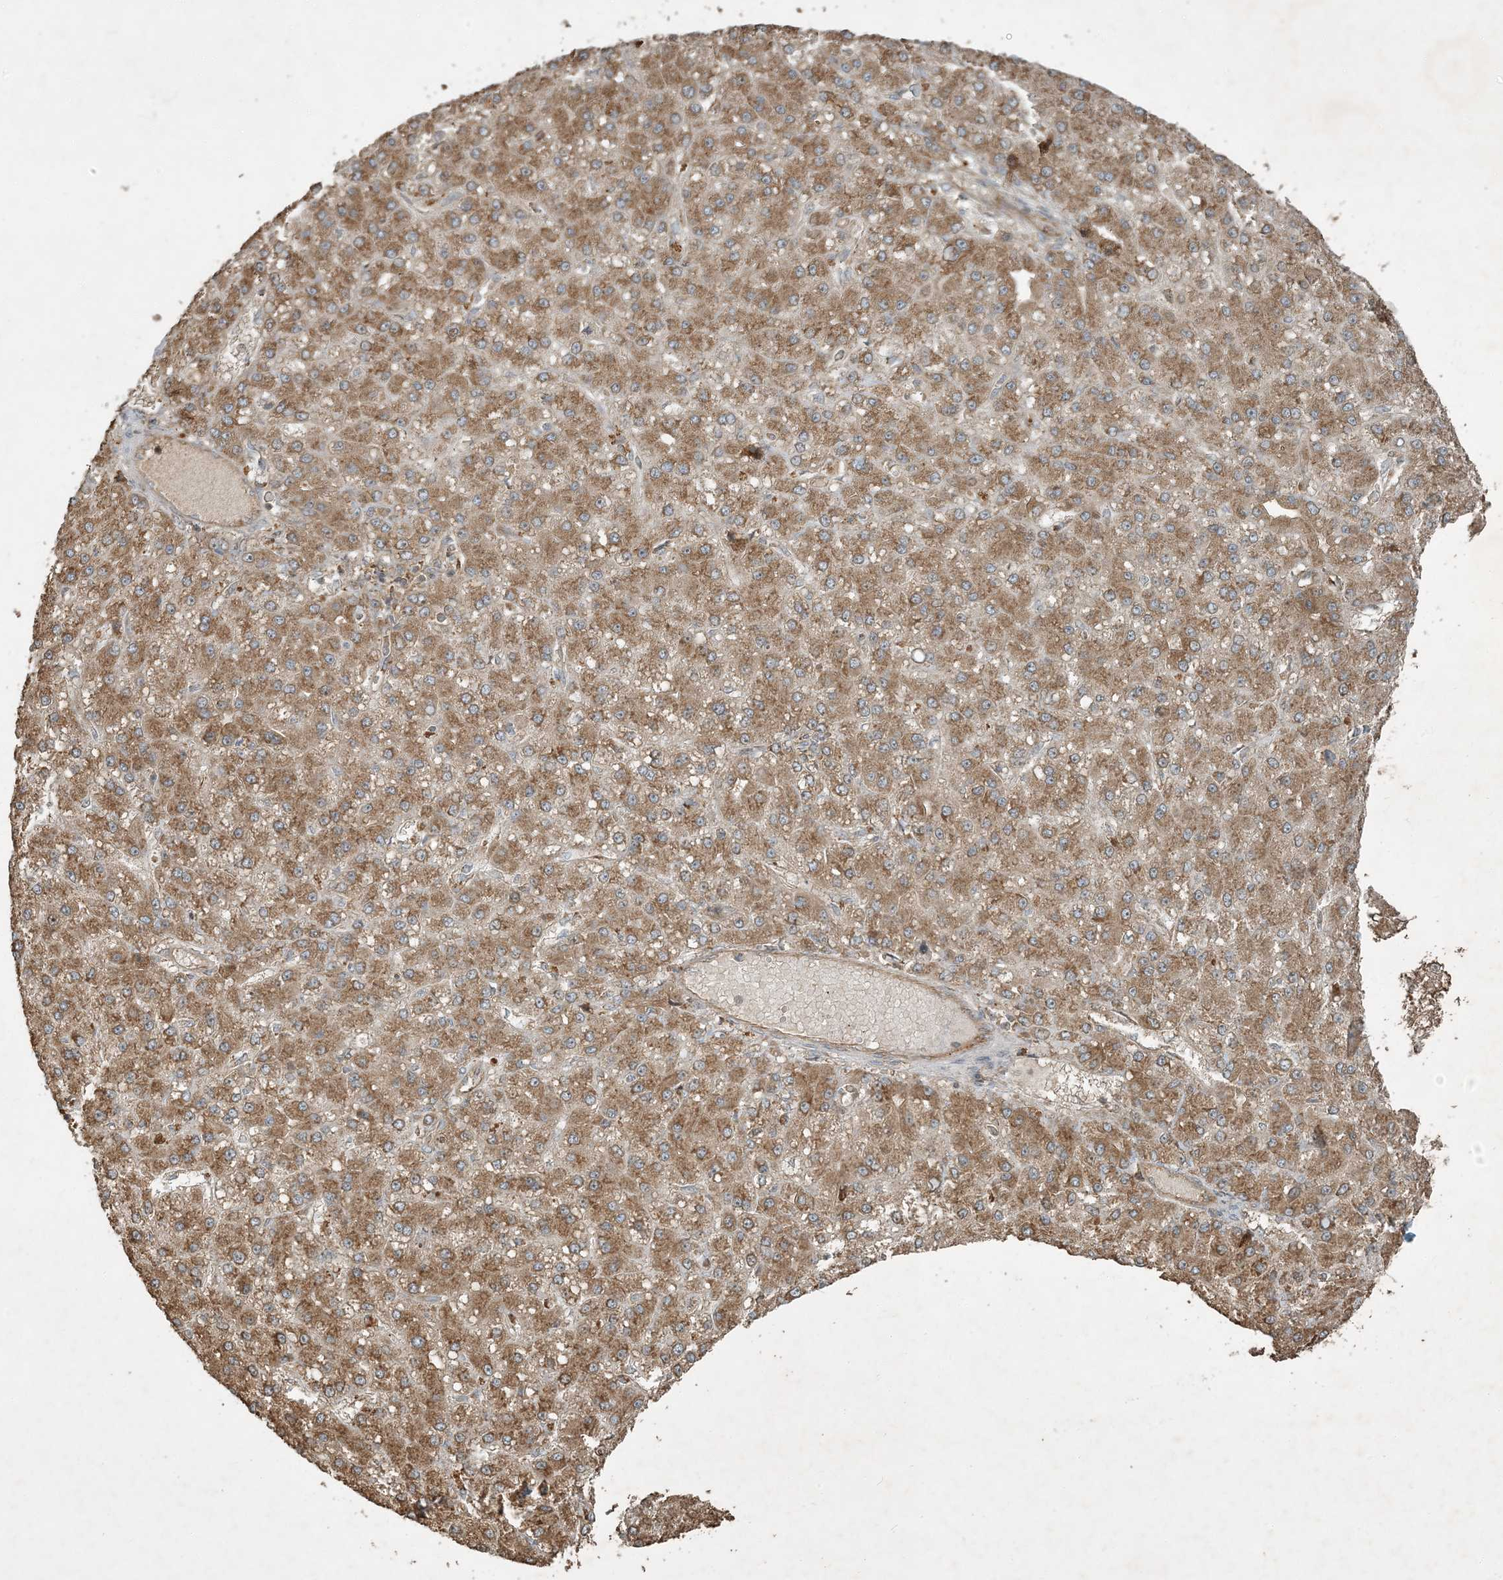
{"staining": {"intensity": "moderate", "quantity": ">75%", "location": "cytoplasmic/membranous"}, "tissue": "liver cancer", "cell_type": "Tumor cells", "image_type": "cancer", "snomed": [{"axis": "morphology", "description": "Carcinoma, Hepatocellular, NOS"}, {"axis": "topography", "description": "Liver"}], "caption": "Protein analysis of liver cancer tissue shows moderate cytoplasmic/membranous expression in about >75% of tumor cells. Using DAB (3,3'-diaminobenzidine) (brown) and hematoxylin (blue) stains, captured at high magnification using brightfield microscopy.", "gene": "COMMD8", "patient": {"sex": "male", "age": 67}}